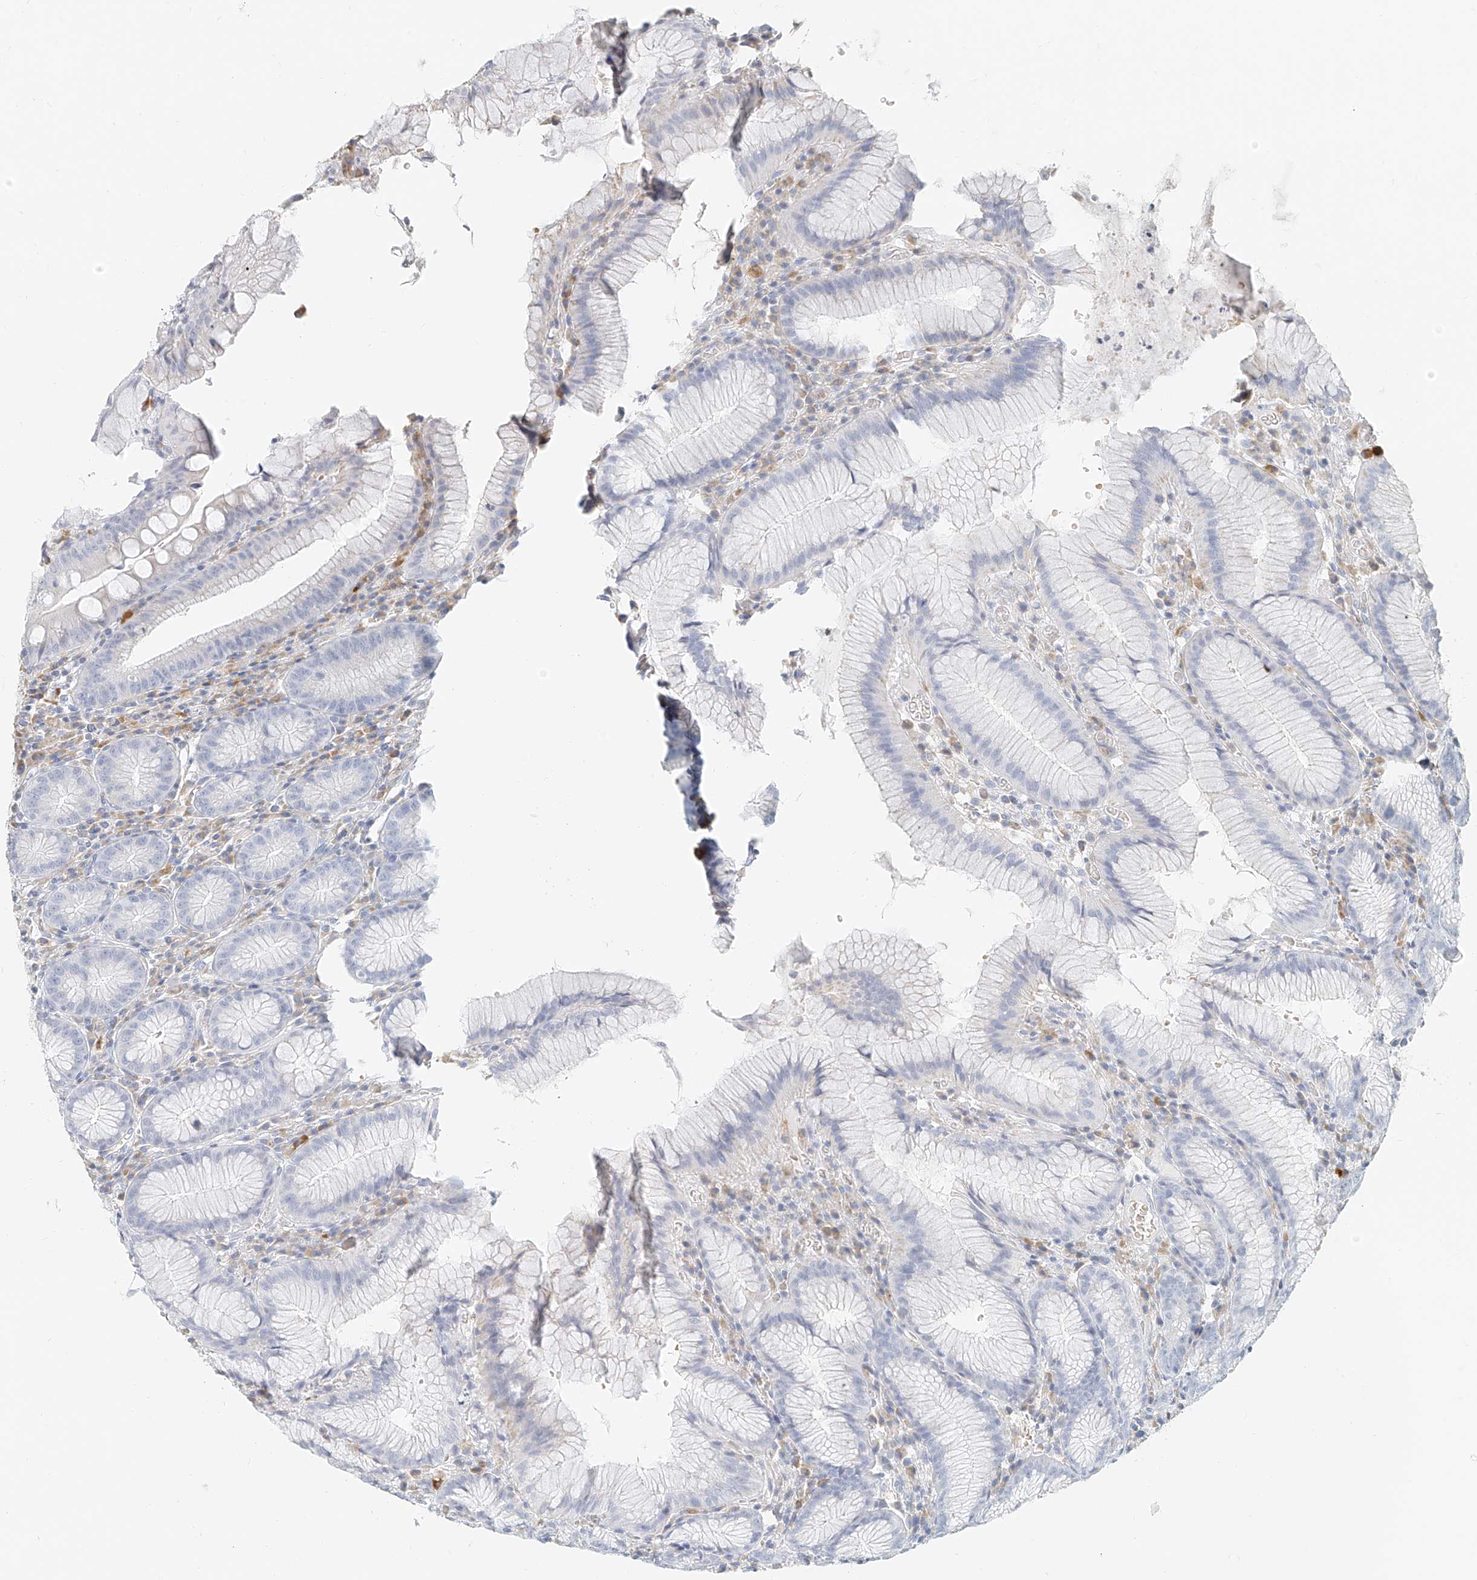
{"staining": {"intensity": "moderate", "quantity": "<25%", "location": "cytoplasmic/membranous"}, "tissue": "stomach", "cell_type": "Glandular cells", "image_type": "normal", "snomed": [{"axis": "morphology", "description": "Normal tissue, NOS"}, {"axis": "topography", "description": "Stomach"}], "caption": "An IHC image of normal tissue is shown. Protein staining in brown labels moderate cytoplasmic/membranous positivity in stomach within glandular cells.", "gene": "CXorf58", "patient": {"sex": "male", "age": 55}}